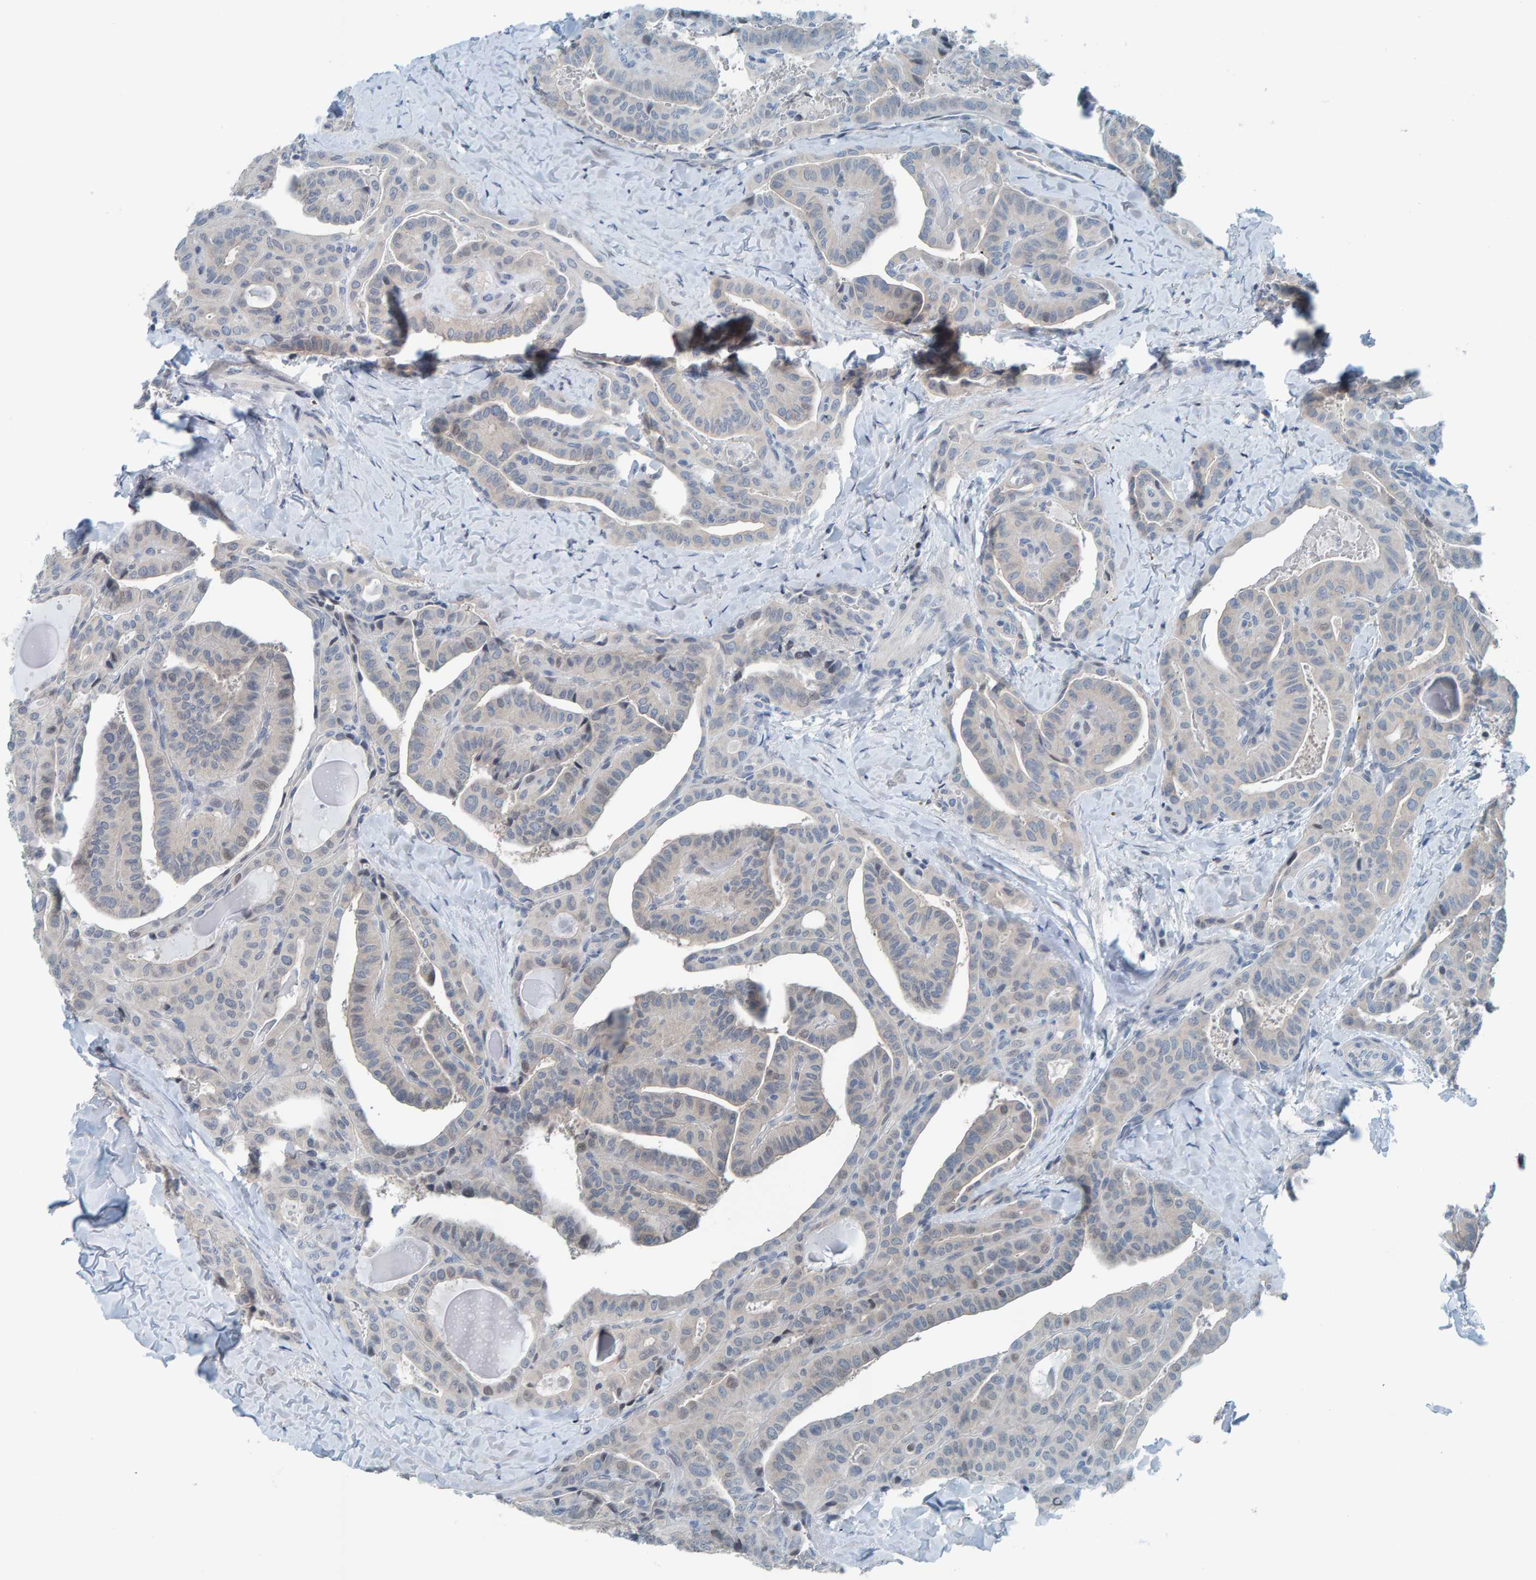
{"staining": {"intensity": "weak", "quantity": "<25%", "location": "cytoplasmic/membranous,nuclear"}, "tissue": "thyroid cancer", "cell_type": "Tumor cells", "image_type": "cancer", "snomed": [{"axis": "morphology", "description": "Papillary adenocarcinoma, NOS"}, {"axis": "topography", "description": "Thyroid gland"}], "caption": "Tumor cells show no significant positivity in thyroid cancer.", "gene": "CNP", "patient": {"sex": "male", "age": 77}}